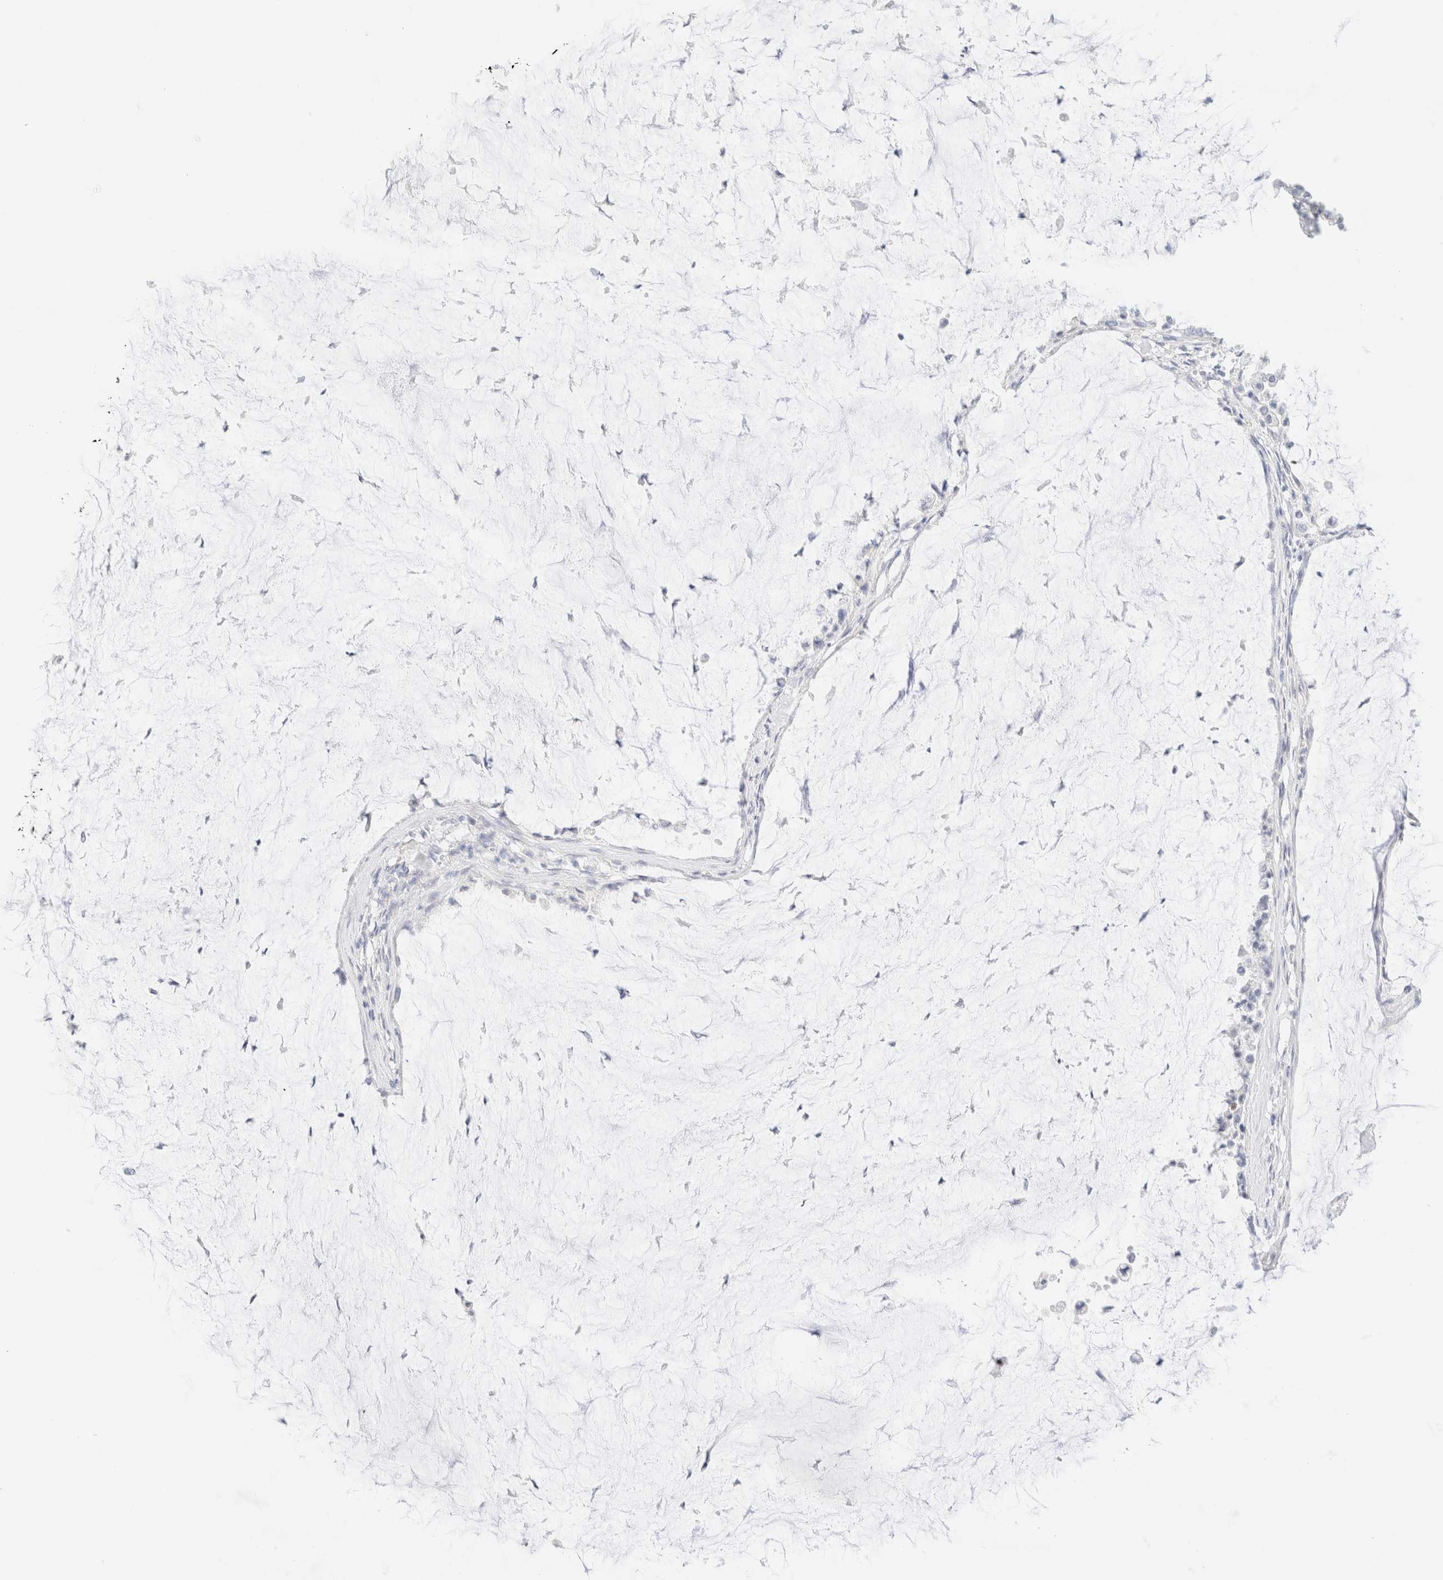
{"staining": {"intensity": "negative", "quantity": "none", "location": "none"}, "tissue": "pancreatic cancer", "cell_type": "Tumor cells", "image_type": "cancer", "snomed": [{"axis": "morphology", "description": "Adenocarcinoma, NOS"}, {"axis": "topography", "description": "Pancreas"}], "caption": "Immunohistochemical staining of pancreatic cancer exhibits no significant staining in tumor cells.", "gene": "IKZF3", "patient": {"sex": "male", "age": 41}}